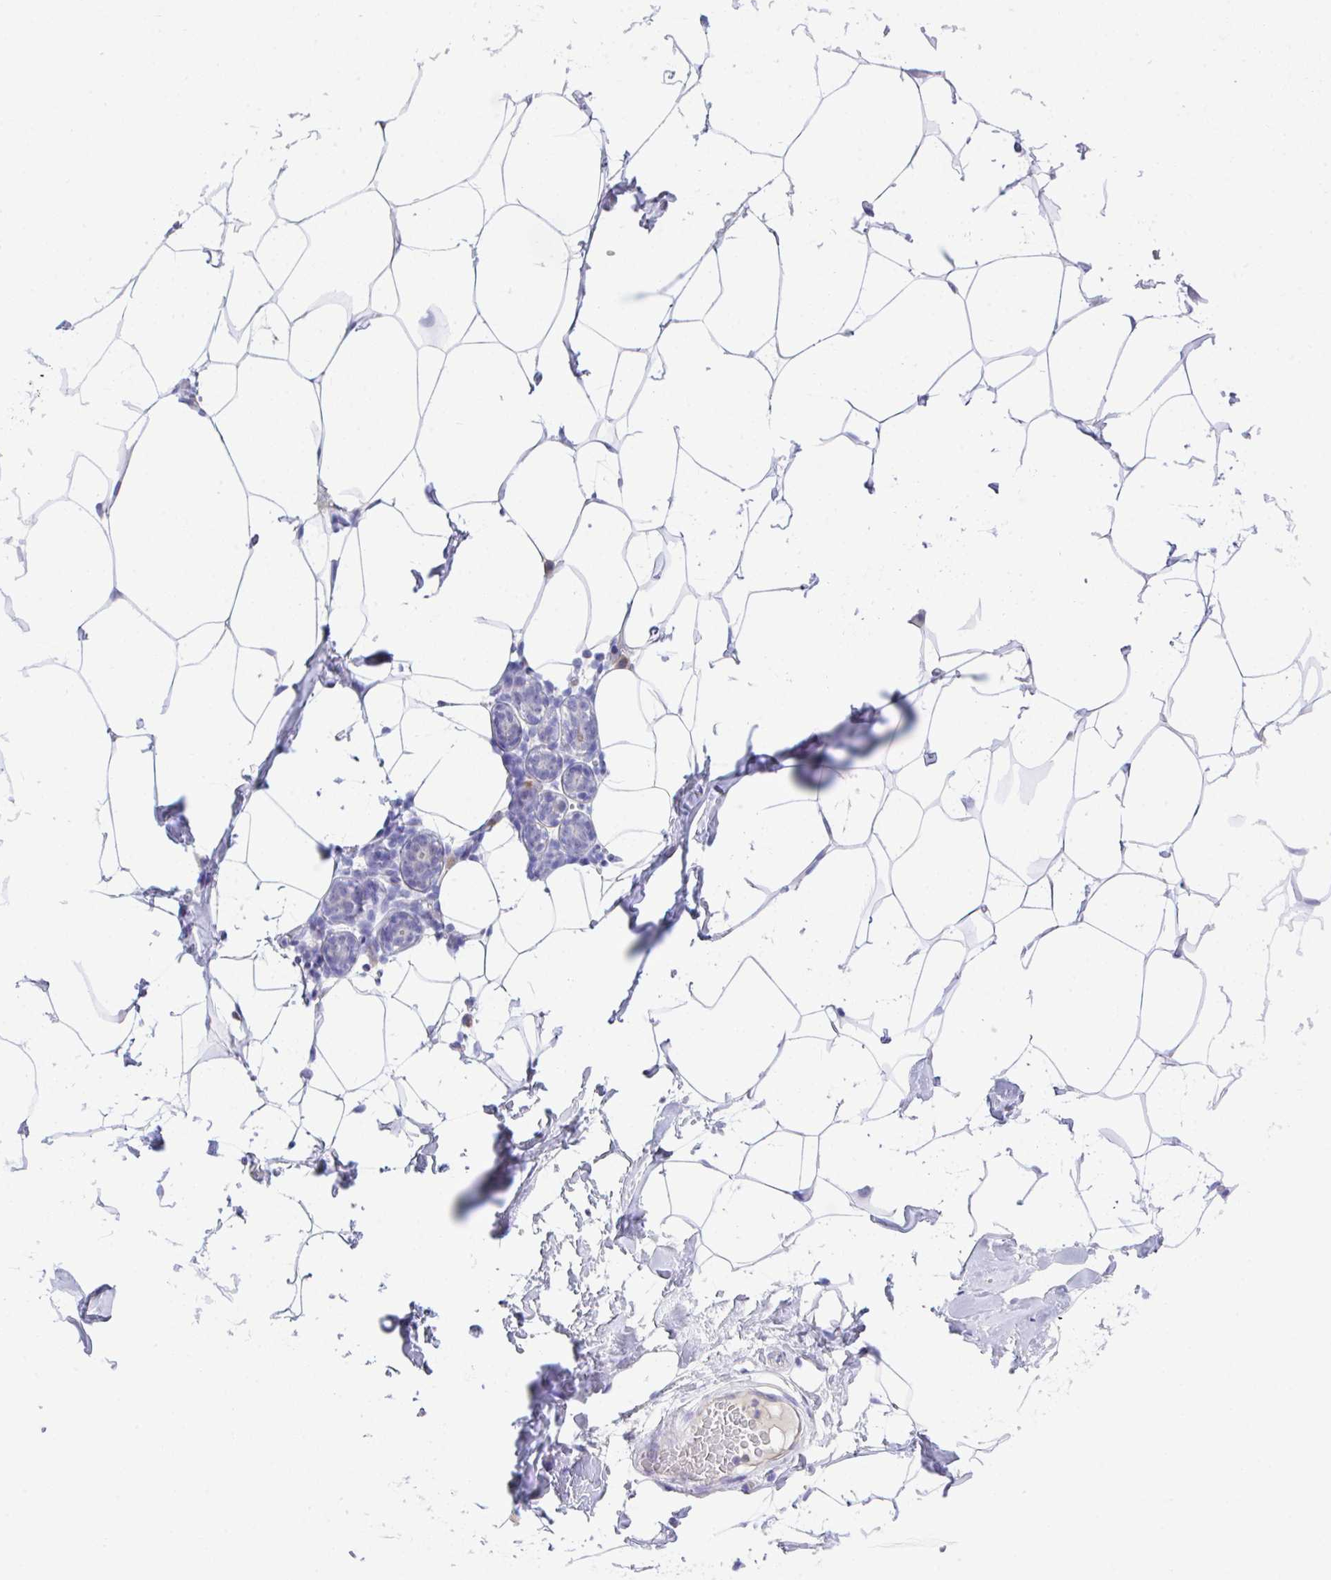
{"staining": {"intensity": "negative", "quantity": "none", "location": "none"}, "tissue": "breast", "cell_type": "Adipocytes", "image_type": "normal", "snomed": [{"axis": "morphology", "description": "Normal tissue, NOS"}, {"axis": "topography", "description": "Breast"}], "caption": "Adipocytes show no significant staining in normal breast. The staining is performed using DAB (3,3'-diaminobenzidine) brown chromogen with nuclei counter-stained in using hematoxylin.", "gene": "HOXB4", "patient": {"sex": "female", "age": 32}}